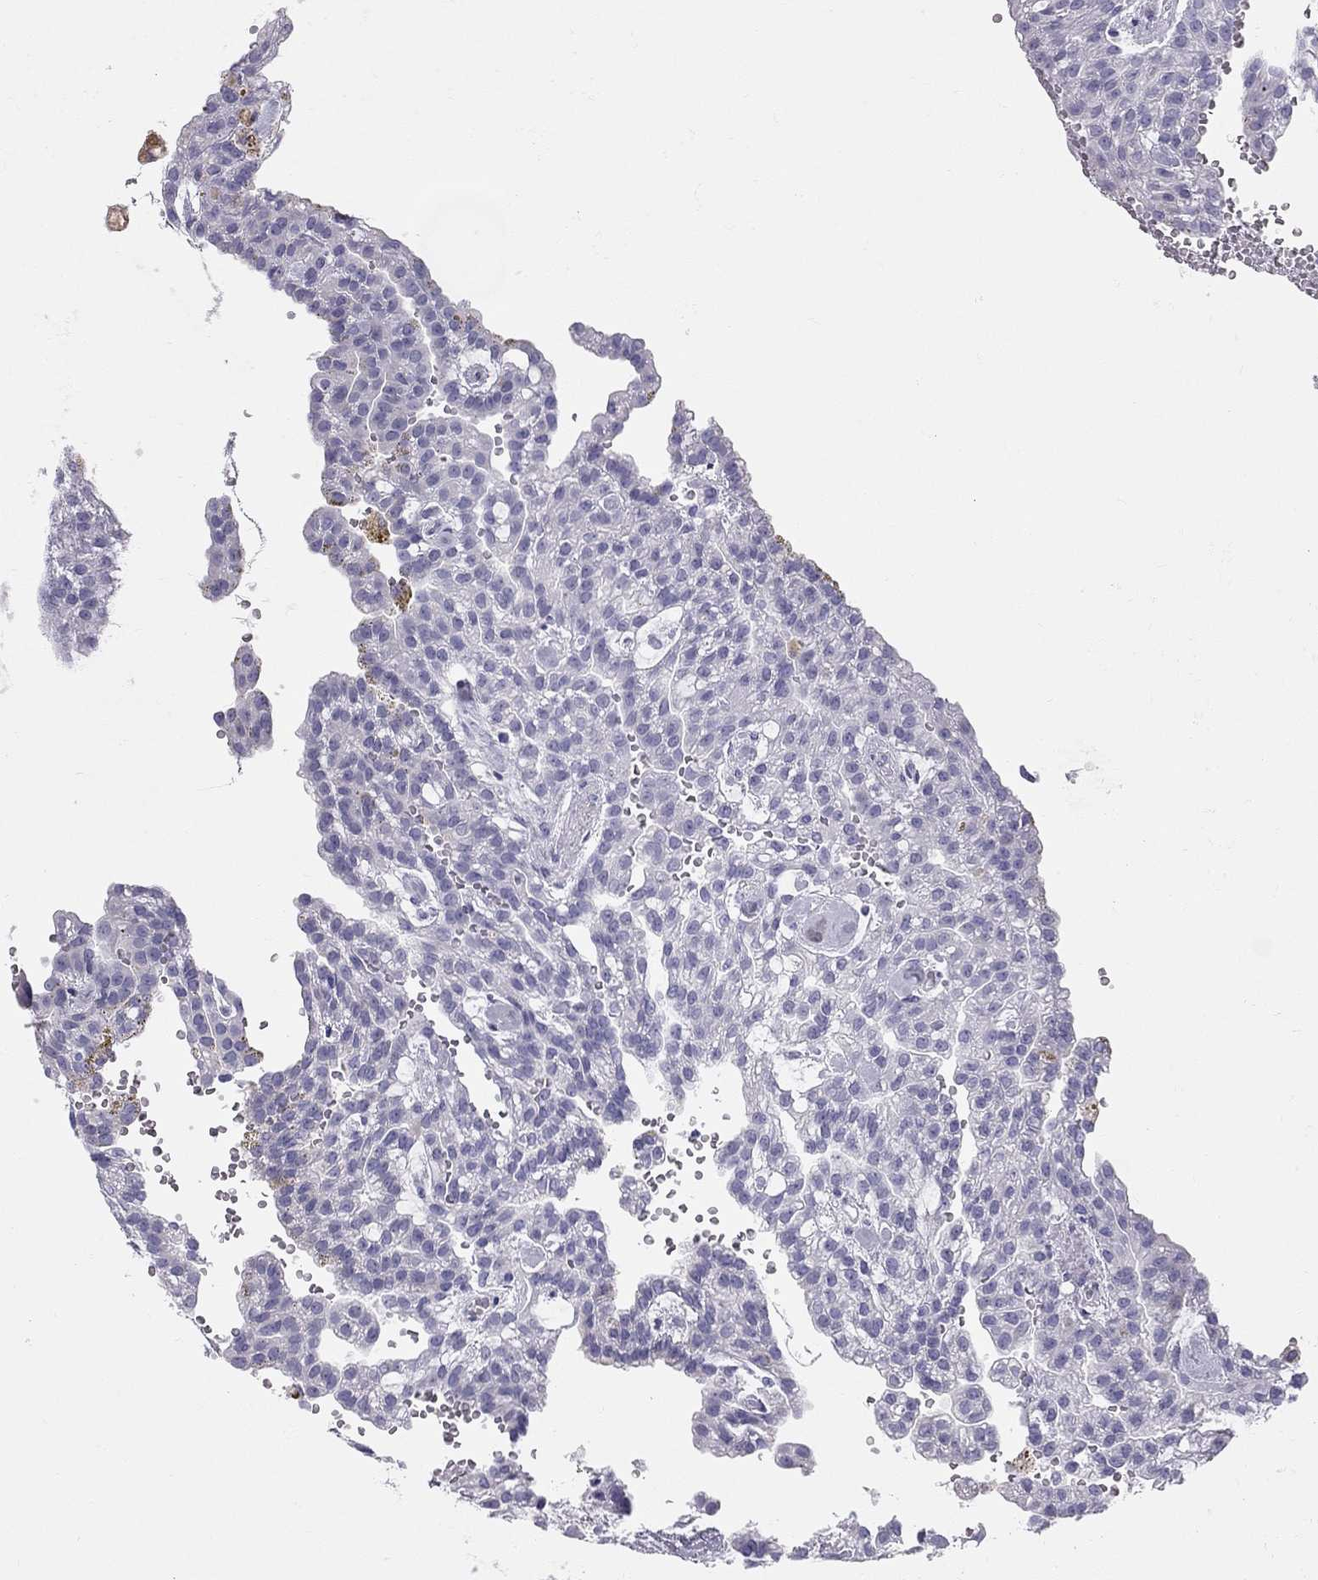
{"staining": {"intensity": "negative", "quantity": "none", "location": "none"}, "tissue": "renal cancer", "cell_type": "Tumor cells", "image_type": "cancer", "snomed": [{"axis": "morphology", "description": "Adenocarcinoma, NOS"}, {"axis": "topography", "description": "Kidney"}], "caption": "This image is of adenocarcinoma (renal) stained with IHC to label a protein in brown with the nuclei are counter-stained blue. There is no positivity in tumor cells.", "gene": "TRPM3", "patient": {"sex": "male", "age": 63}}